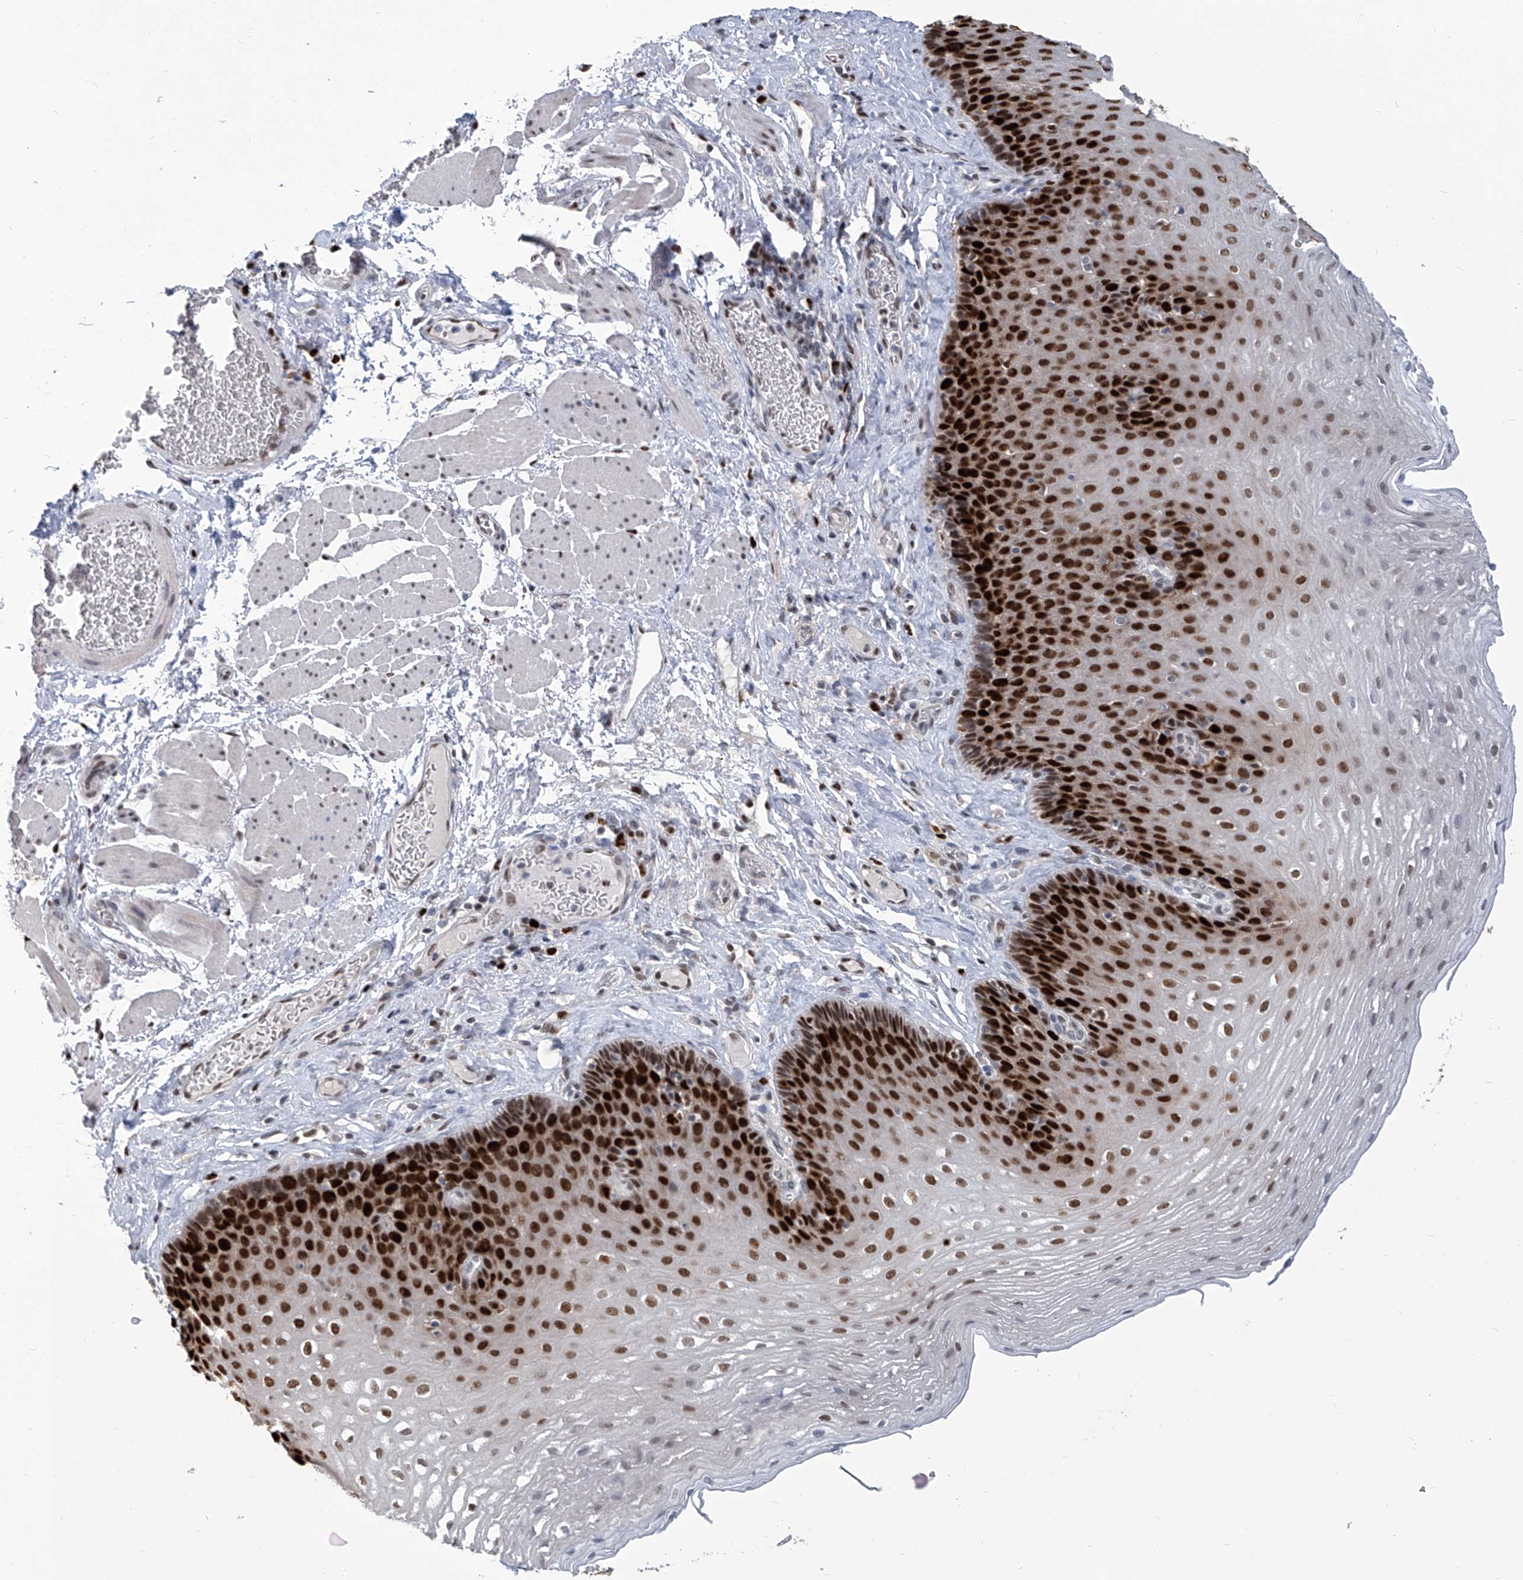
{"staining": {"intensity": "strong", "quantity": ">75%", "location": "nuclear"}, "tissue": "esophagus", "cell_type": "Squamous epithelial cells", "image_type": "normal", "snomed": [{"axis": "morphology", "description": "Normal tissue, NOS"}, {"axis": "topography", "description": "Esophagus"}], "caption": "The histopathology image shows a brown stain indicating the presence of a protein in the nuclear of squamous epithelial cells in esophagus. (DAB = brown stain, brightfield microscopy at high magnification).", "gene": "PCNA", "patient": {"sex": "female", "age": 66}}